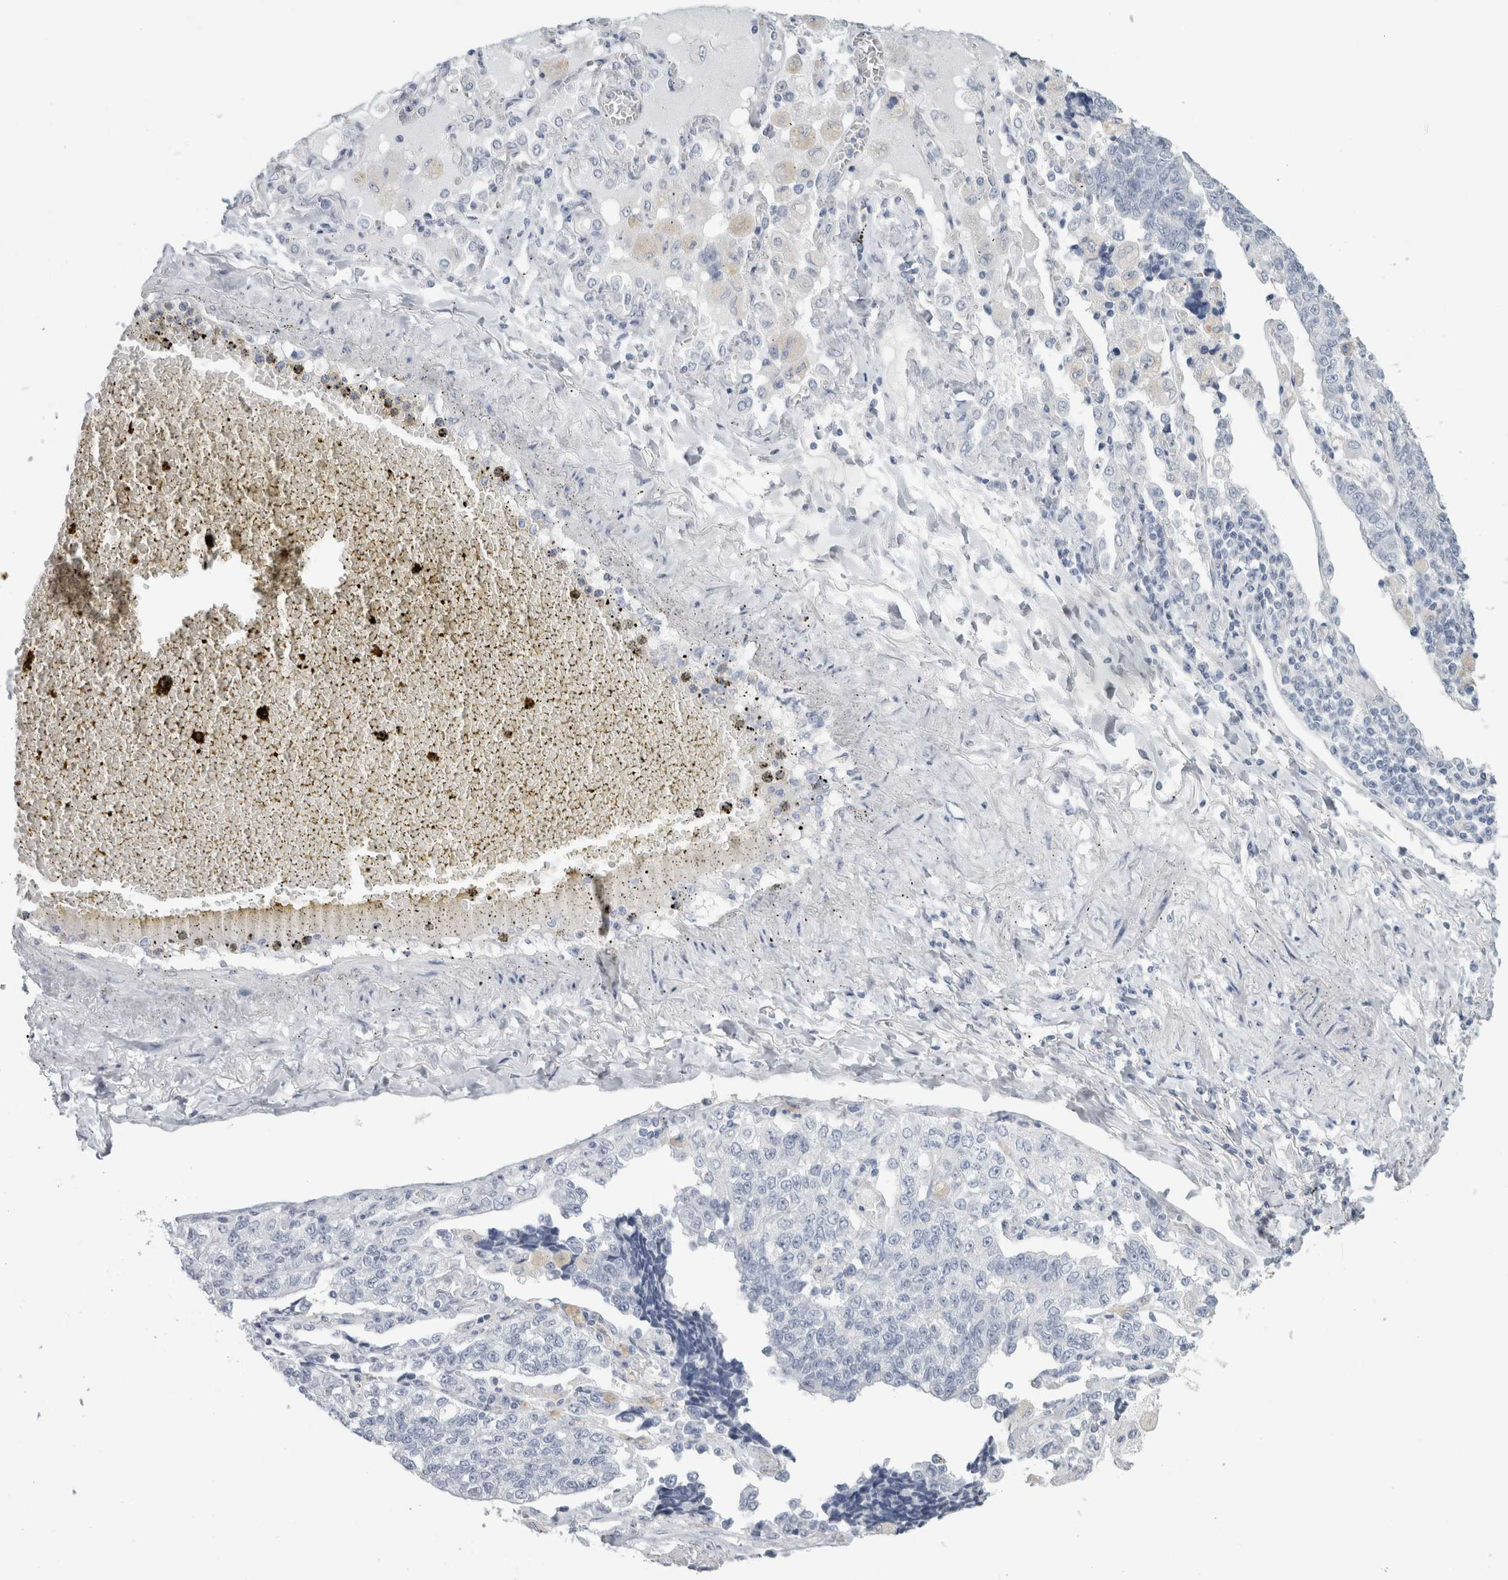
{"staining": {"intensity": "negative", "quantity": "none", "location": "none"}, "tissue": "lung cancer", "cell_type": "Tumor cells", "image_type": "cancer", "snomed": [{"axis": "morphology", "description": "Adenocarcinoma, NOS"}, {"axis": "topography", "description": "Lung"}], "caption": "Tumor cells show no significant staining in lung cancer.", "gene": "SLC6A1", "patient": {"sex": "male", "age": 49}}